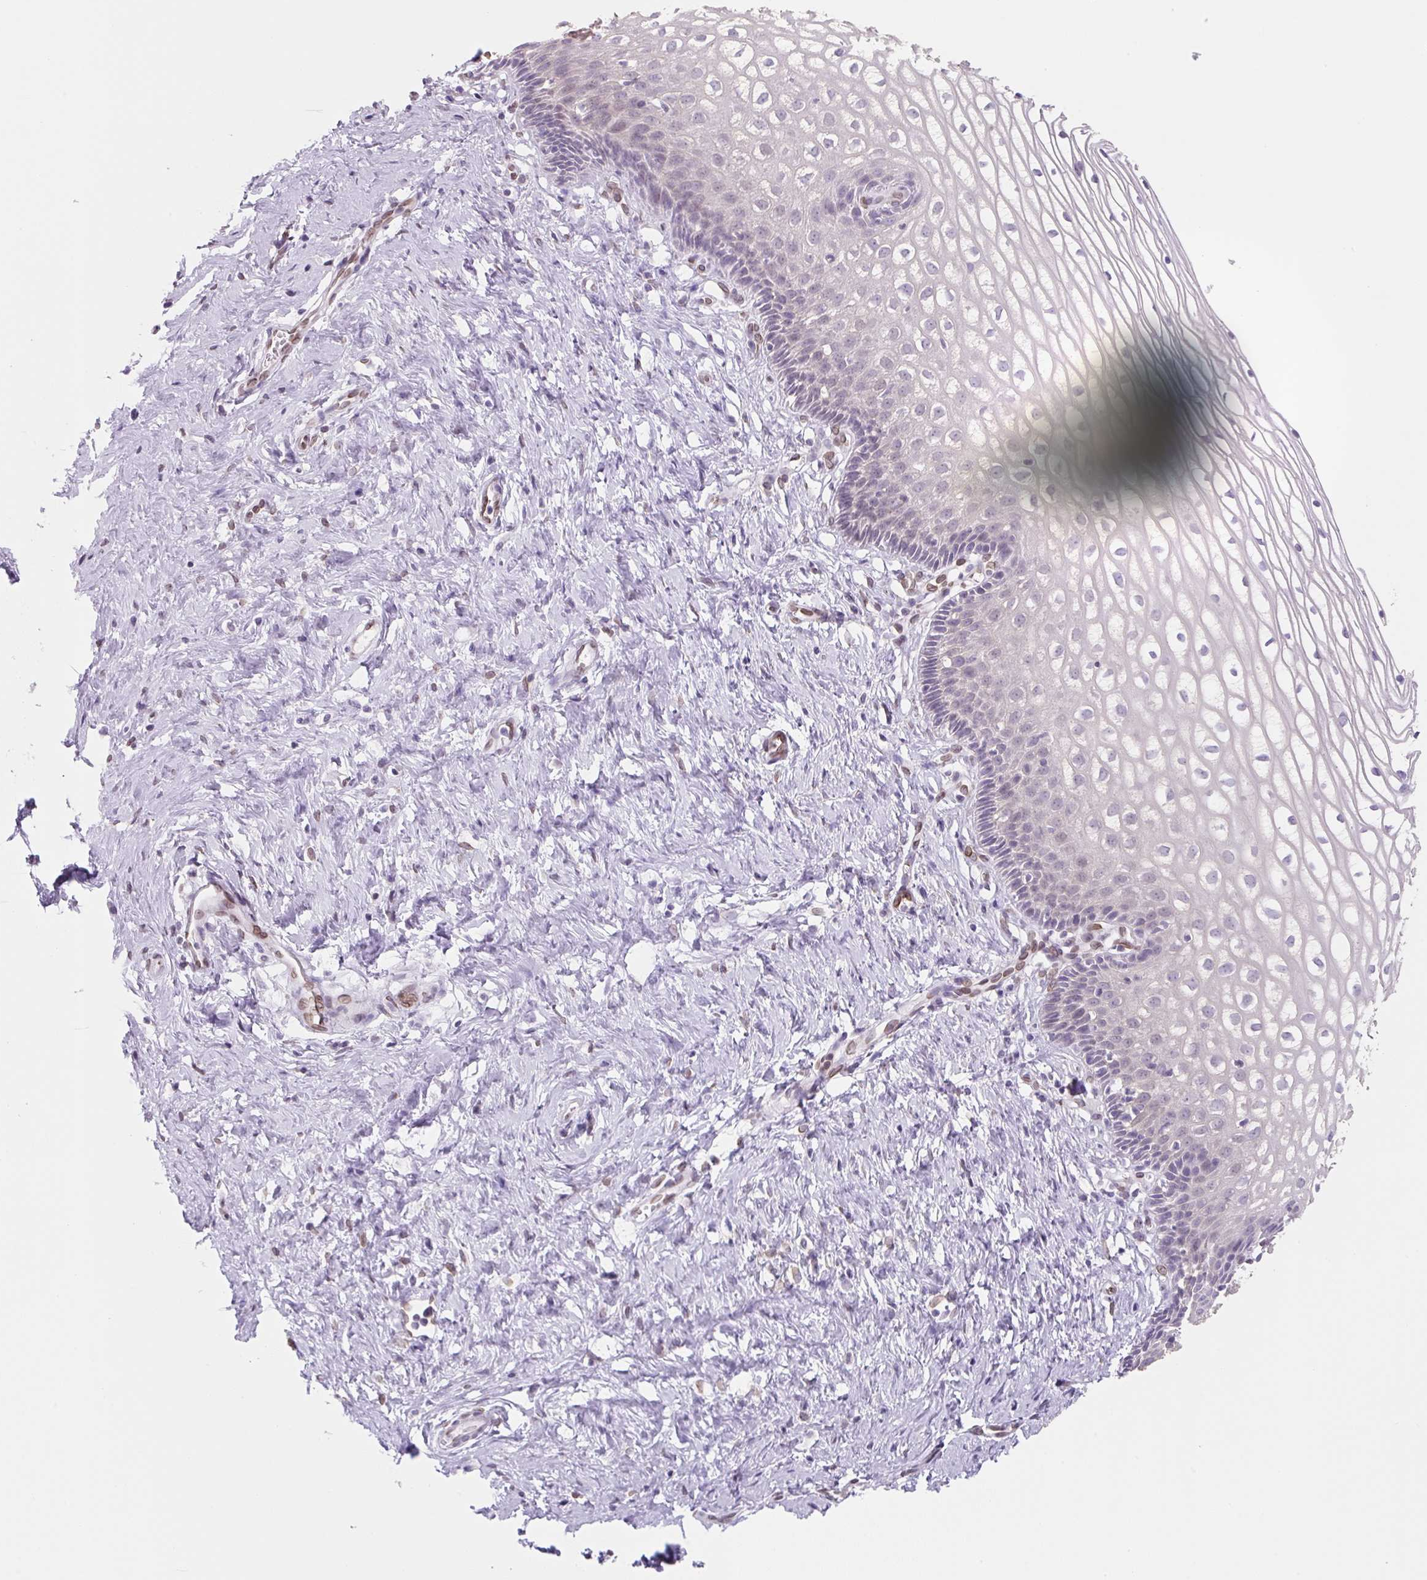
{"staining": {"intensity": "negative", "quantity": "none", "location": "none"}, "tissue": "cervix", "cell_type": "Glandular cells", "image_type": "normal", "snomed": [{"axis": "morphology", "description": "Normal tissue, NOS"}, {"axis": "topography", "description": "Cervix"}], "caption": "The histopathology image reveals no staining of glandular cells in normal cervix. (Immunohistochemistry, brightfield microscopy, high magnification).", "gene": "SYNE3", "patient": {"sex": "female", "age": 36}}